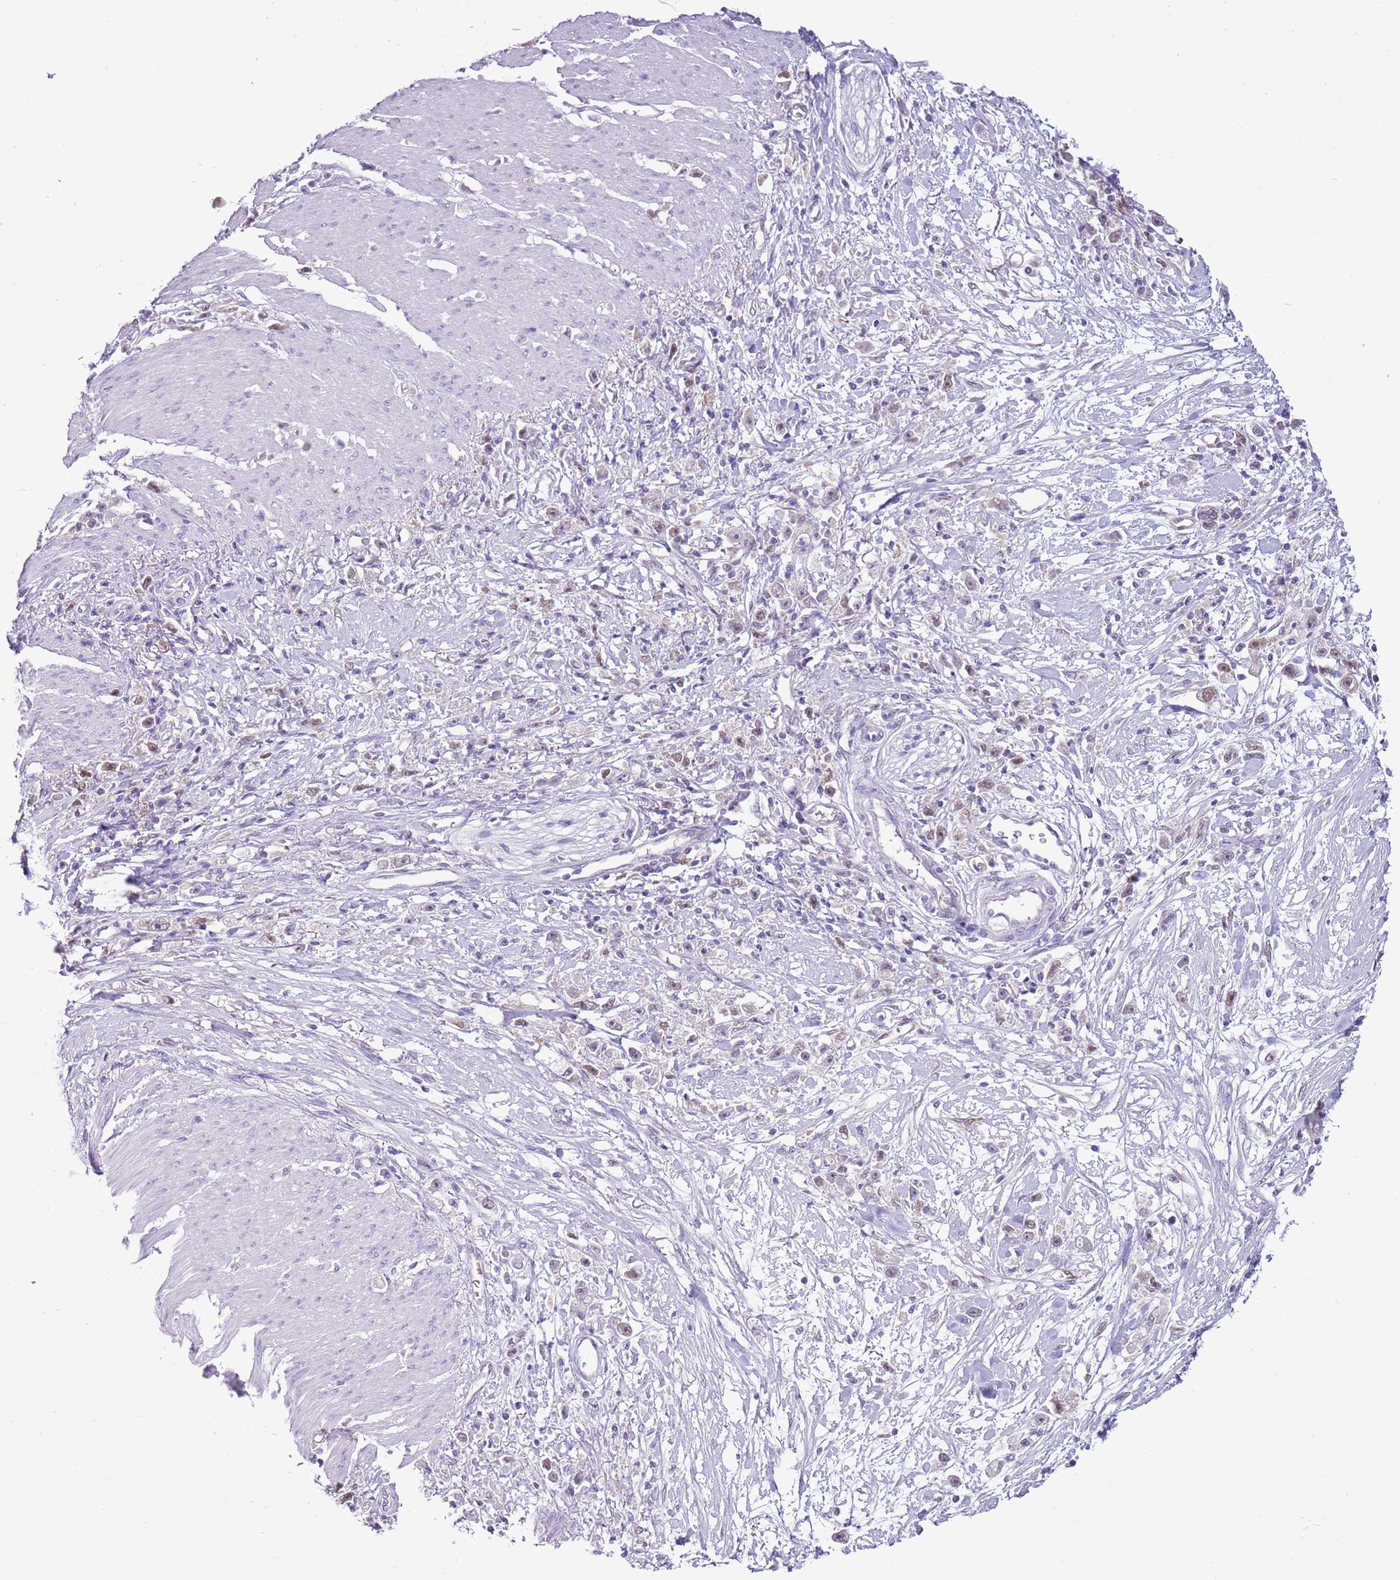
{"staining": {"intensity": "negative", "quantity": "none", "location": "none"}, "tissue": "stomach cancer", "cell_type": "Tumor cells", "image_type": "cancer", "snomed": [{"axis": "morphology", "description": "Adenocarcinoma, NOS"}, {"axis": "topography", "description": "Stomach"}], "caption": "DAB immunohistochemical staining of human adenocarcinoma (stomach) displays no significant staining in tumor cells.", "gene": "DDI2", "patient": {"sex": "female", "age": 59}}